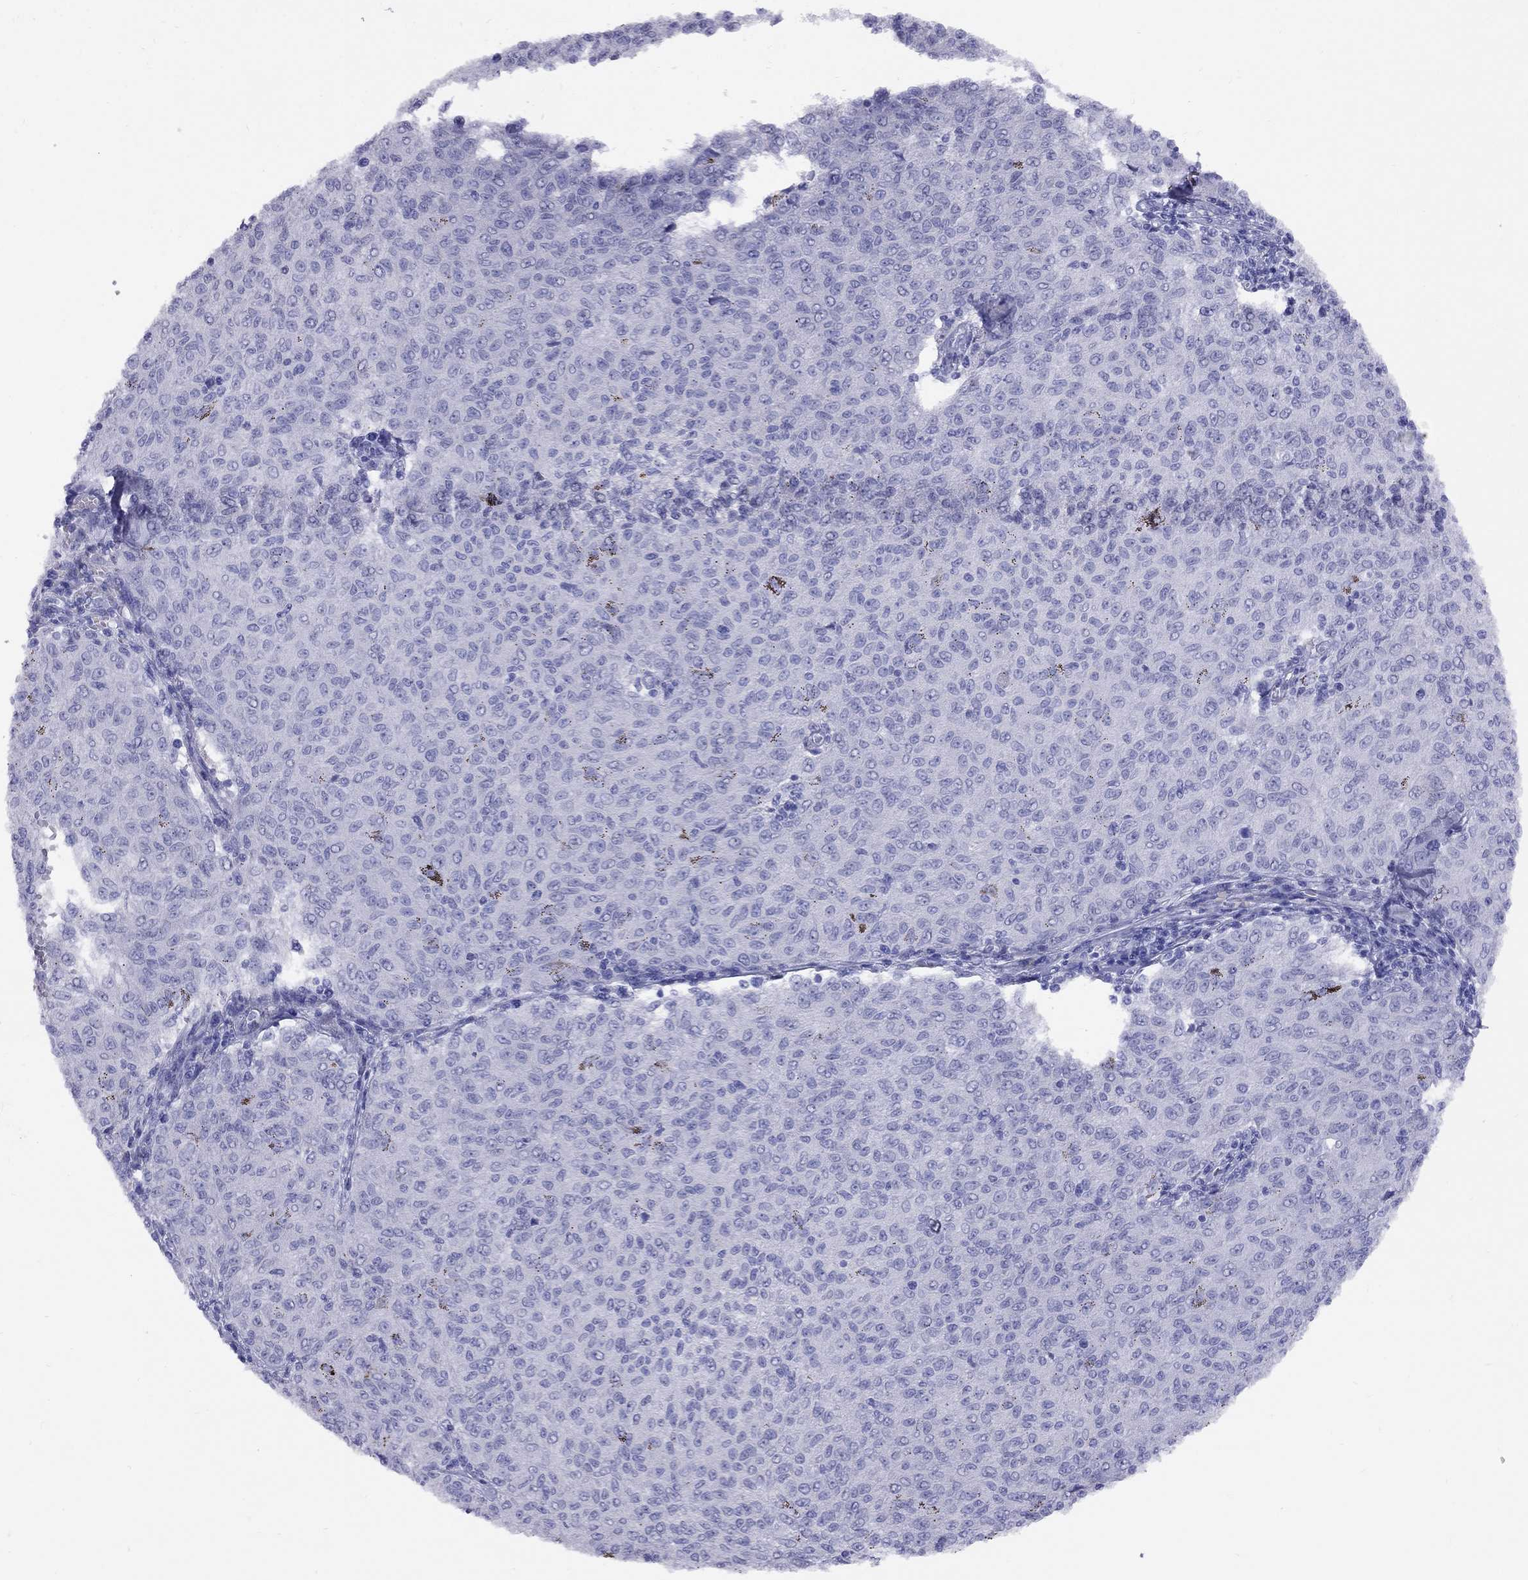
{"staining": {"intensity": "negative", "quantity": "none", "location": "none"}, "tissue": "melanoma", "cell_type": "Tumor cells", "image_type": "cancer", "snomed": [{"axis": "morphology", "description": "Malignant melanoma, NOS"}, {"axis": "topography", "description": "Skin"}], "caption": "Immunohistochemistry of human melanoma displays no positivity in tumor cells.", "gene": "SPINT4", "patient": {"sex": "female", "age": 72}}